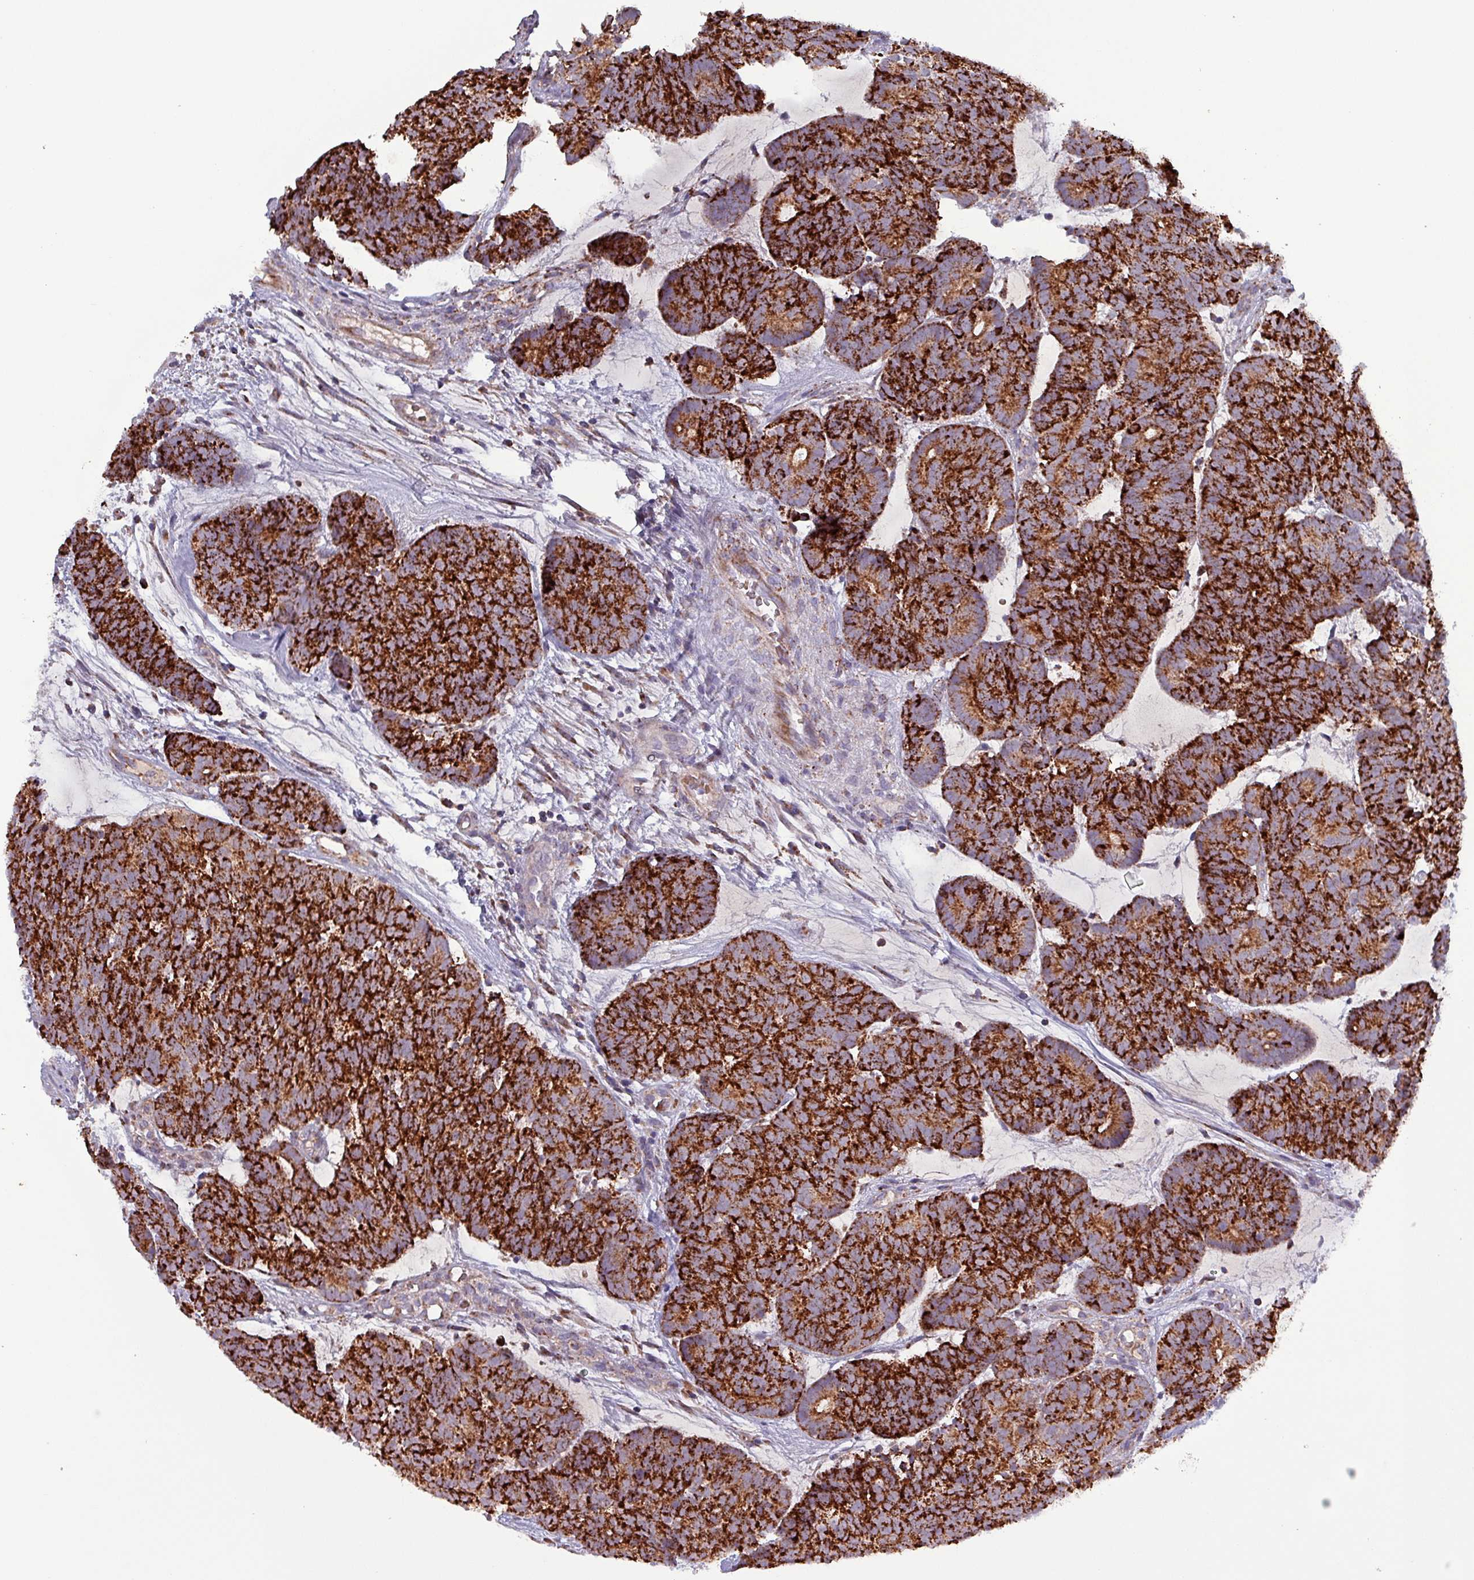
{"staining": {"intensity": "strong", "quantity": ">75%", "location": "cytoplasmic/membranous"}, "tissue": "head and neck cancer", "cell_type": "Tumor cells", "image_type": "cancer", "snomed": [{"axis": "morphology", "description": "Adenocarcinoma, NOS"}, {"axis": "topography", "description": "Head-Neck"}], "caption": "Tumor cells display high levels of strong cytoplasmic/membranous staining in approximately >75% of cells in human head and neck cancer (adenocarcinoma).", "gene": "ZNF322", "patient": {"sex": "female", "age": 81}}